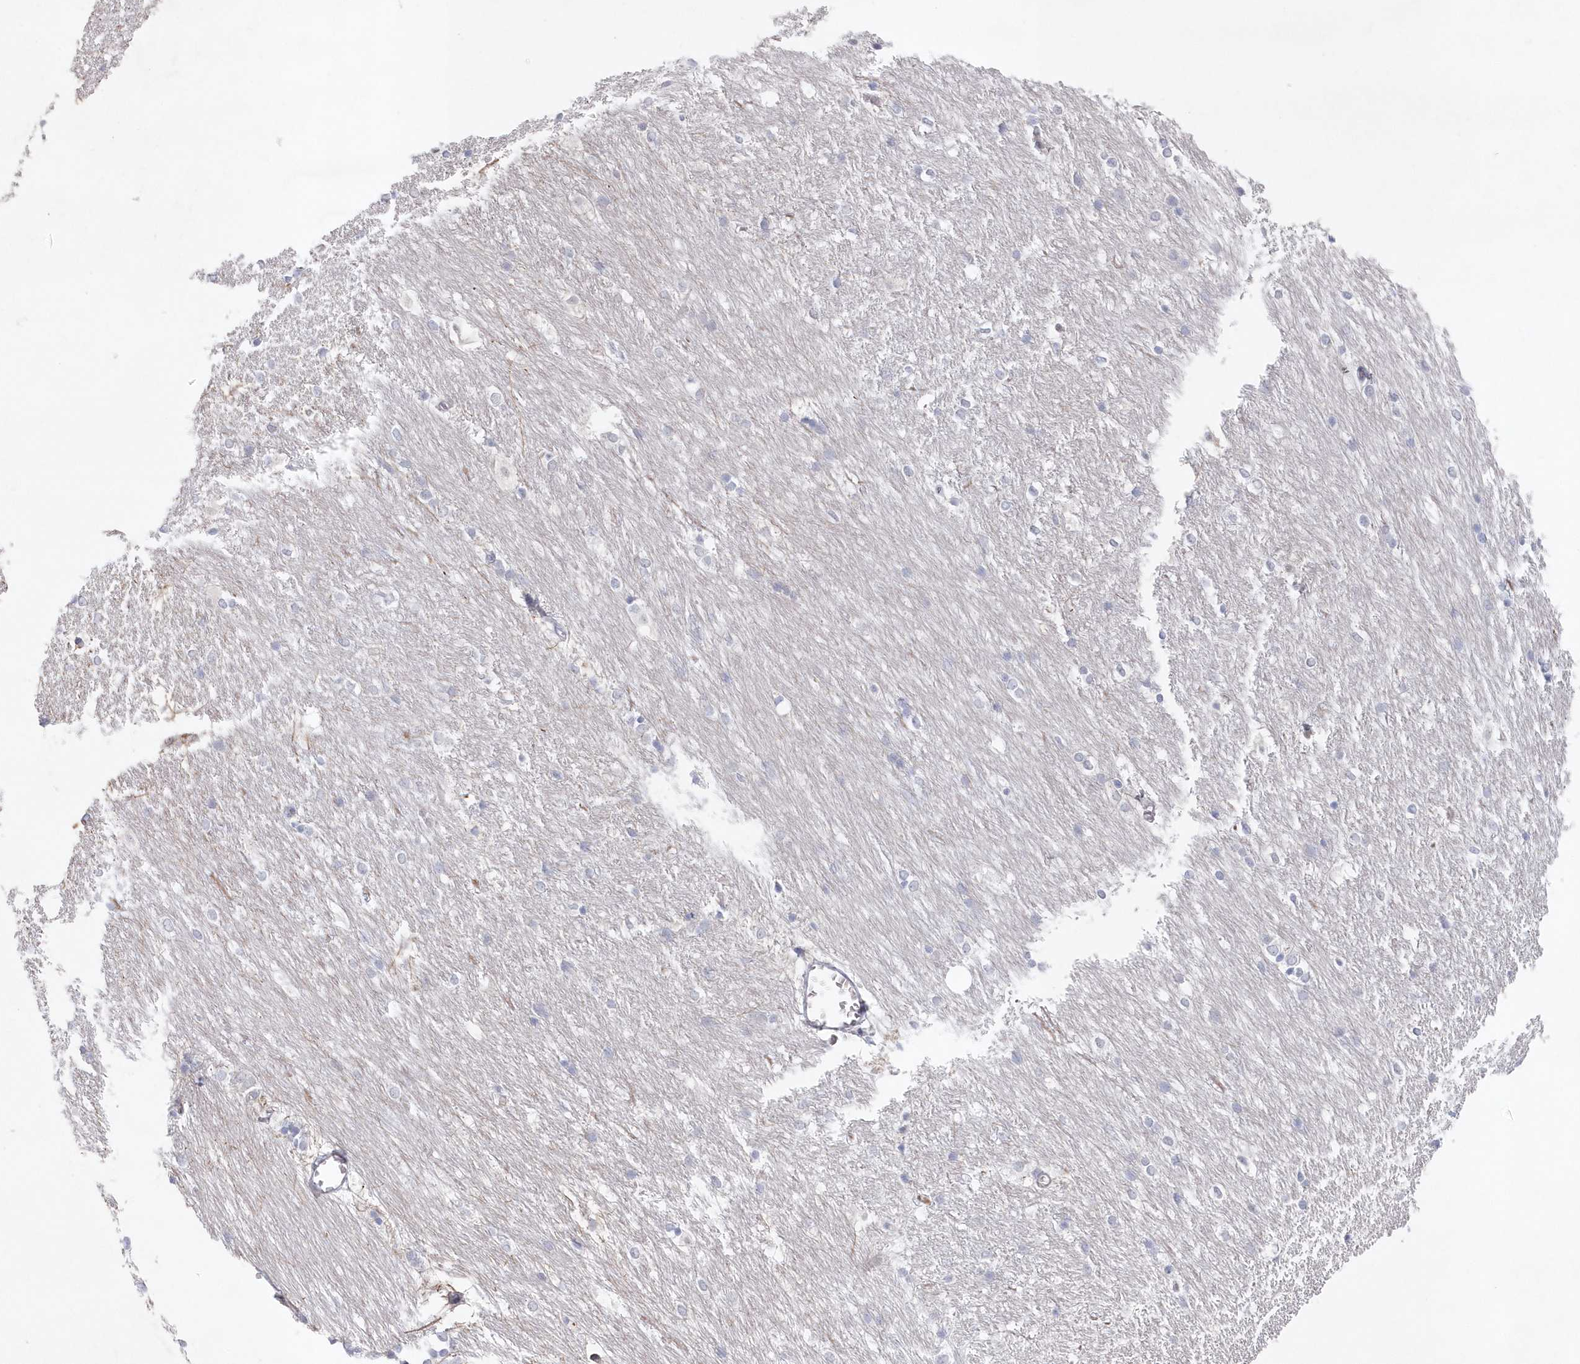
{"staining": {"intensity": "negative", "quantity": "none", "location": "none"}, "tissue": "caudate", "cell_type": "Glial cells", "image_type": "normal", "snomed": [{"axis": "morphology", "description": "Normal tissue, NOS"}, {"axis": "topography", "description": "Lateral ventricle wall"}], "caption": "The micrograph reveals no significant staining in glial cells of caudate.", "gene": "KIAA1586", "patient": {"sex": "female", "age": 19}}